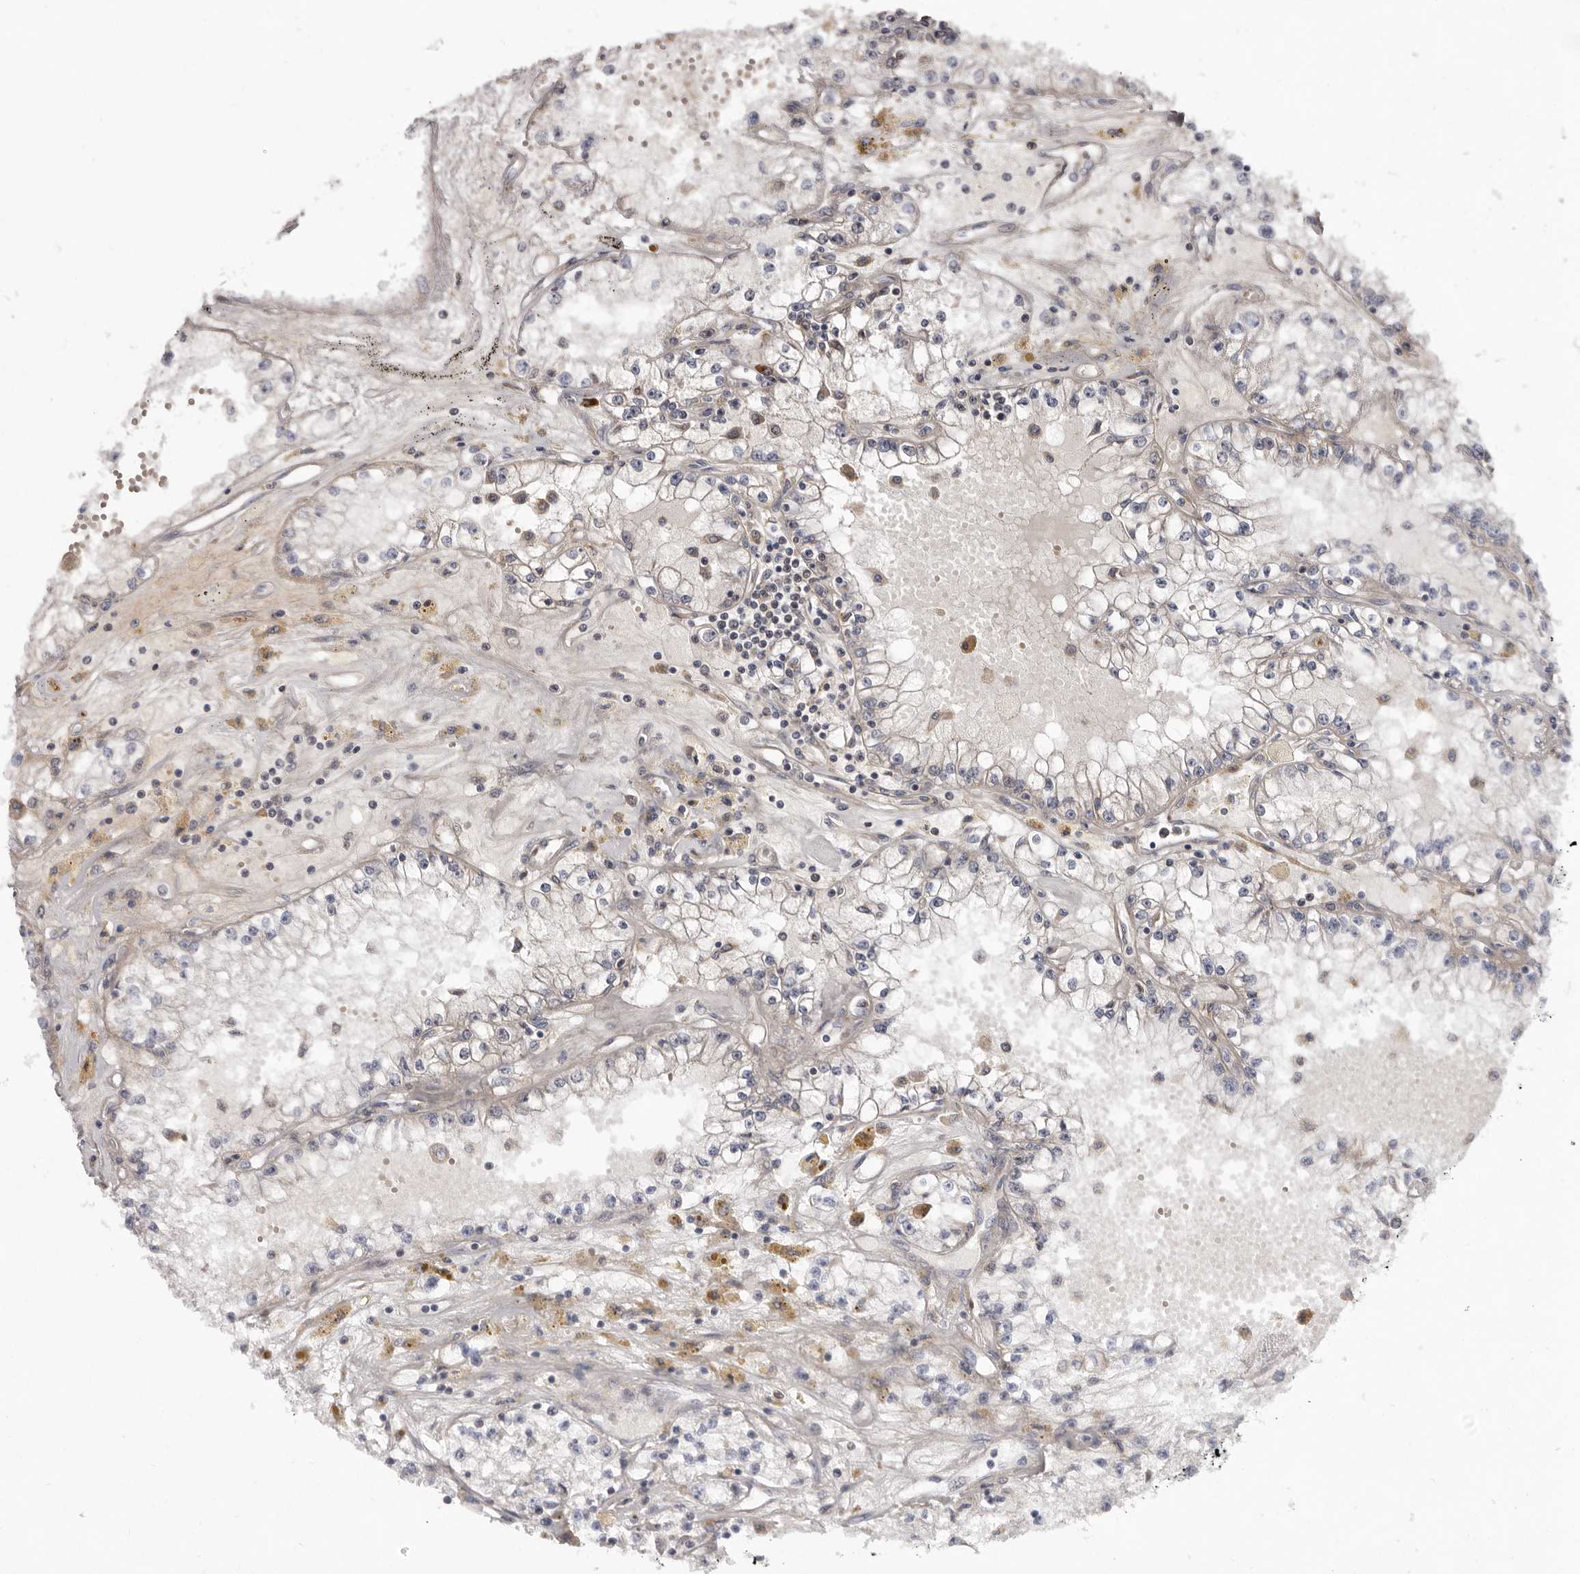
{"staining": {"intensity": "negative", "quantity": "none", "location": "none"}, "tissue": "renal cancer", "cell_type": "Tumor cells", "image_type": "cancer", "snomed": [{"axis": "morphology", "description": "Adenocarcinoma, NOS"}, {"axis": "topography", "description": "Kidney"}], "caption": "DAB (3,3'-diaminobenzidine) immunohistochemical staining of renal cancer exhibits no significant positivity in tumor cells.", "gene": "ASIC5", "patient": {"sex": "male", "age": 56}}